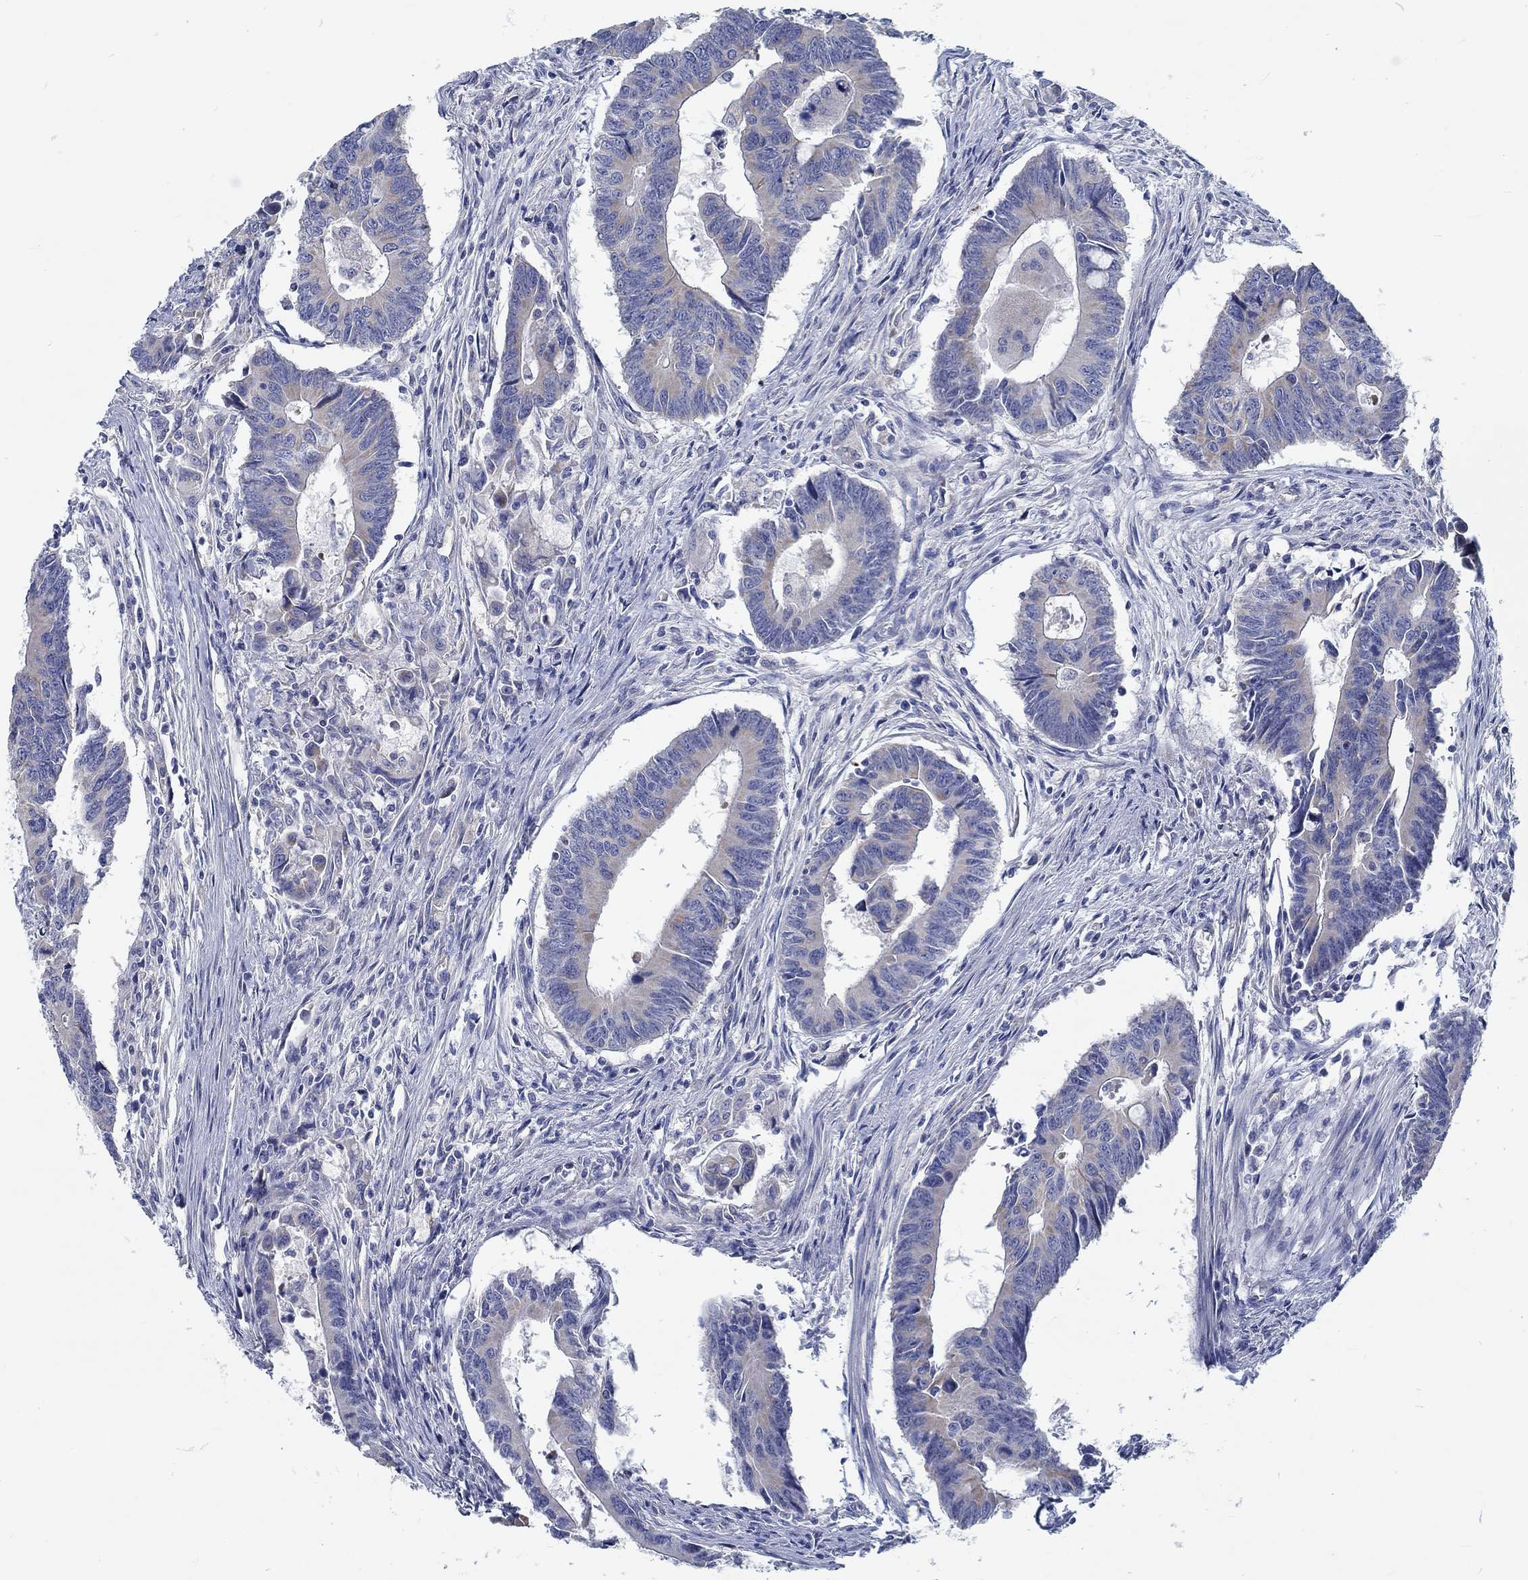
{"staining": {"intensity": "negative", "quantity": "none", "location": "none"}, "tissue": "colorectal cancer", "cell_type": "Tumor cells", "image_type": "cancer", "snomed": [{"axis": "morphology", "description": "Adenocarcinoma, NOS"}, {"axis": "topography", "description": "Rectum"}], "caption": "Adenocarcinoma (colorectal) was stained to show a protein in brown. There is no significant expression in tumor cells.", "gene": "MYBPC1", "patient": {"sex": "male", "age": 67}}